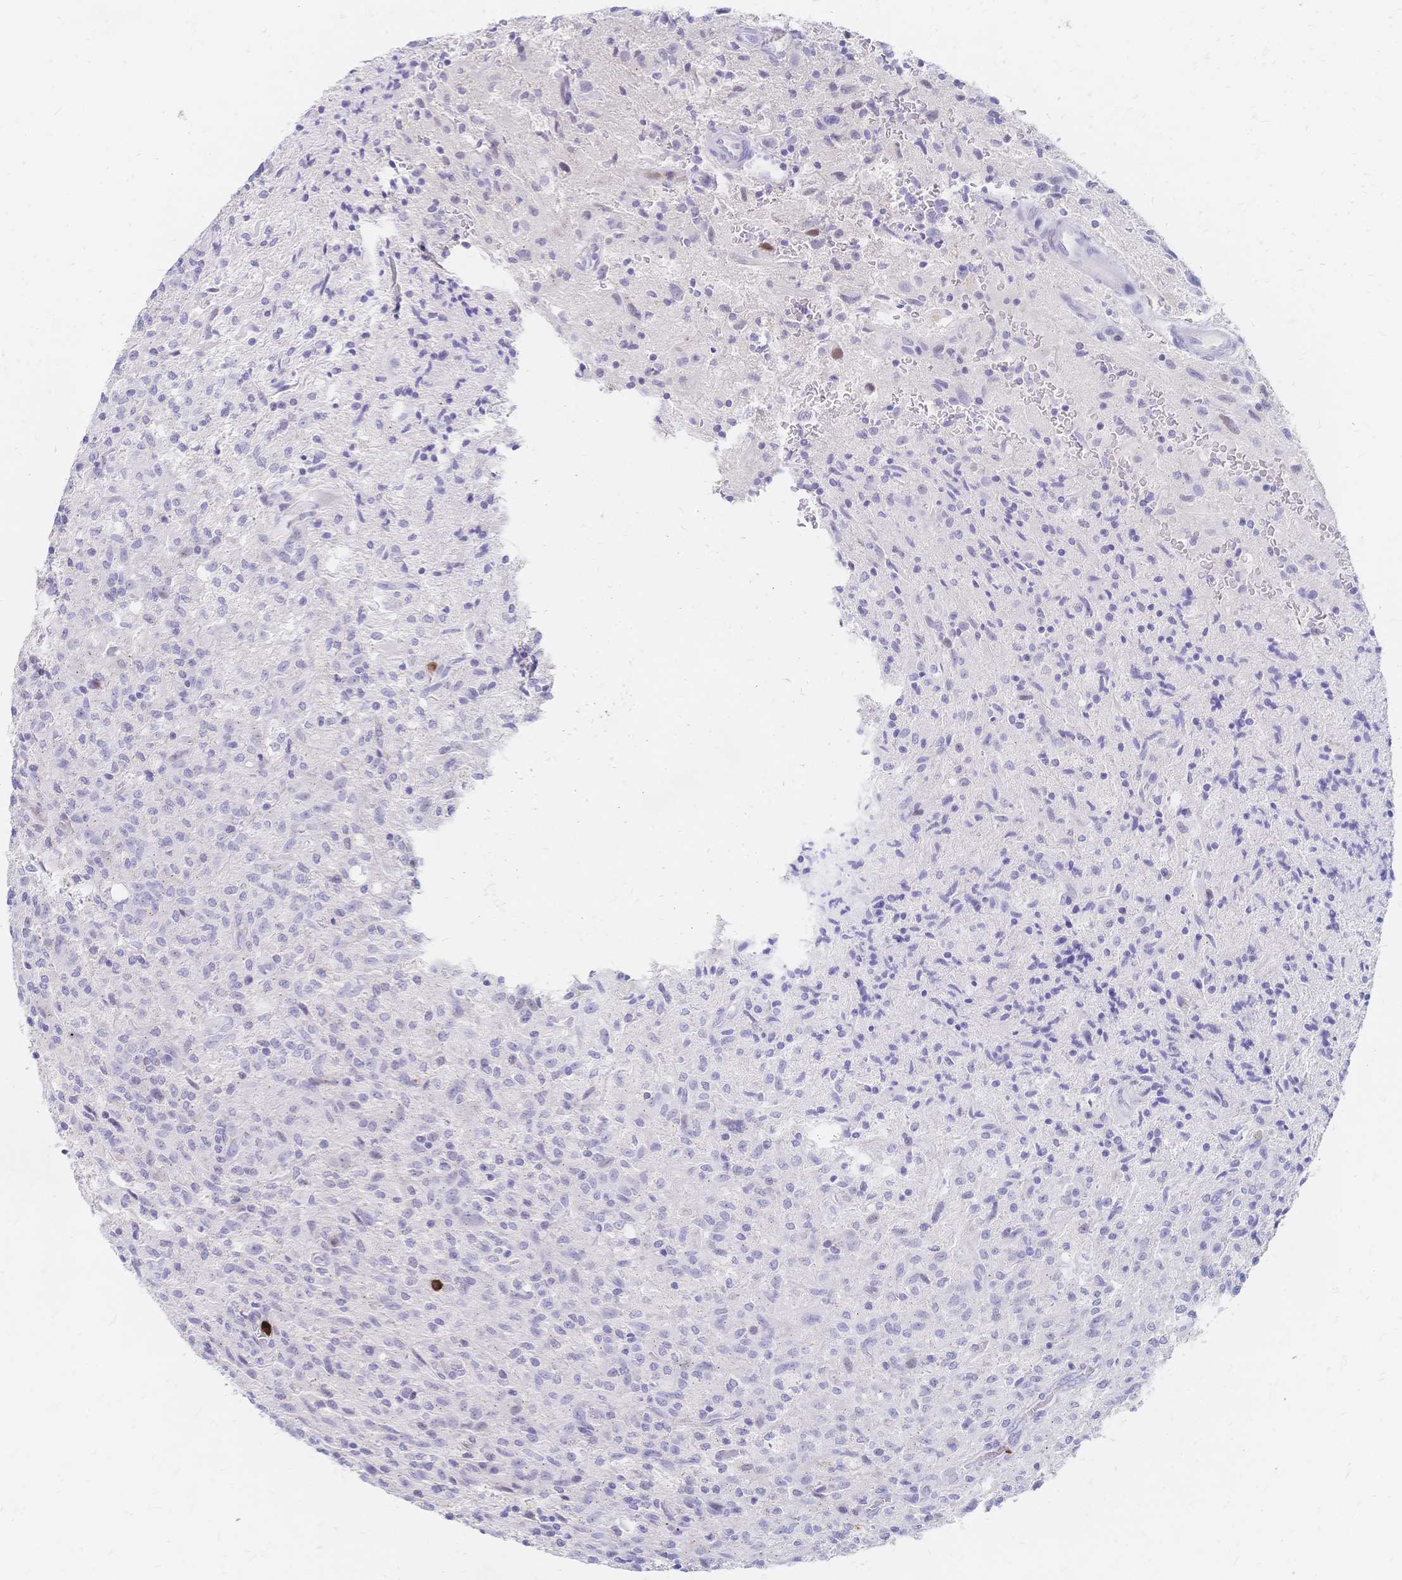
{"staining": {"intensity": "negative", "quantity": "none", "location": "none"}, "tissue": "glioma", "cell_type": "Tumor cells", "image_type": "cancer", "snomed": [{"axis": "morphology", "description": "Glioma, malignant, High grade"}, {"axis": "topography", "description": "Brain"}], "caption": "IHC photomicrograph of neoplastic tissue: high-grade glioma (malignant) stained with DAB reveals no significant protein staining in tumor cells.", "gene": "PSORS1C2", "patient": {"sex": "male", "age": 68}}